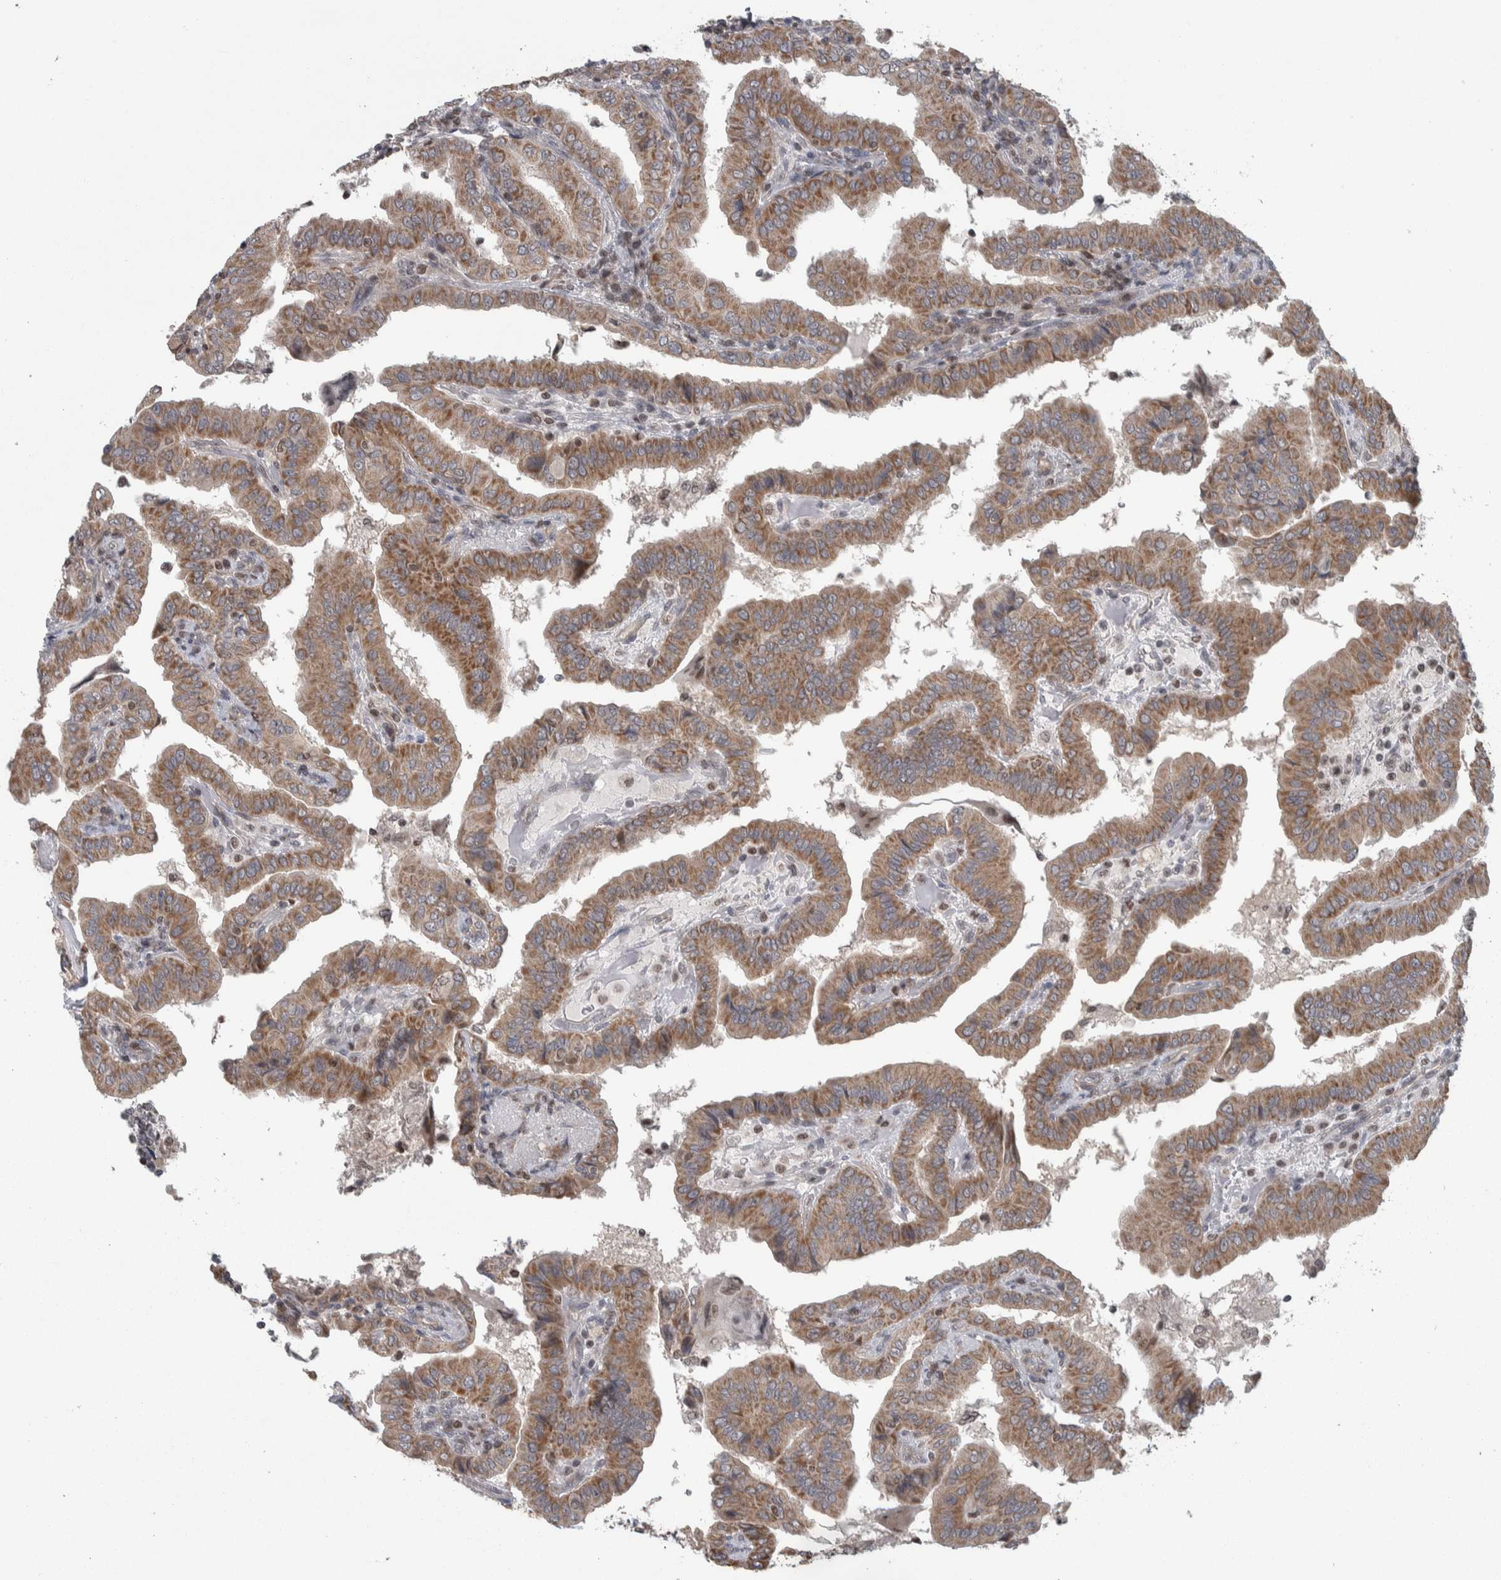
{"staining": {"intensity": "moderate", "quantity": ">75%", "location": "cytoplasmic/membranous"}, "tissue": "thyroid cancer", "cell_type": "Tumor cells", "image_type": "cancer", "snomed": [{"axis": "morphology", "description": "Papillary adenocarcinoma, NOS"}, {"axis": "topography", "description": "Thyroid gland"}], "caption": "Approximately >75% of tumor cells in human thyroid papillary adenocarcinoma demonstrate moderate cytoplasmic/membranous protein staining as visualized by brown immunohistochemical staining.", "gene": "CWC27", "patient": {"sex": "male", "age": 33}}